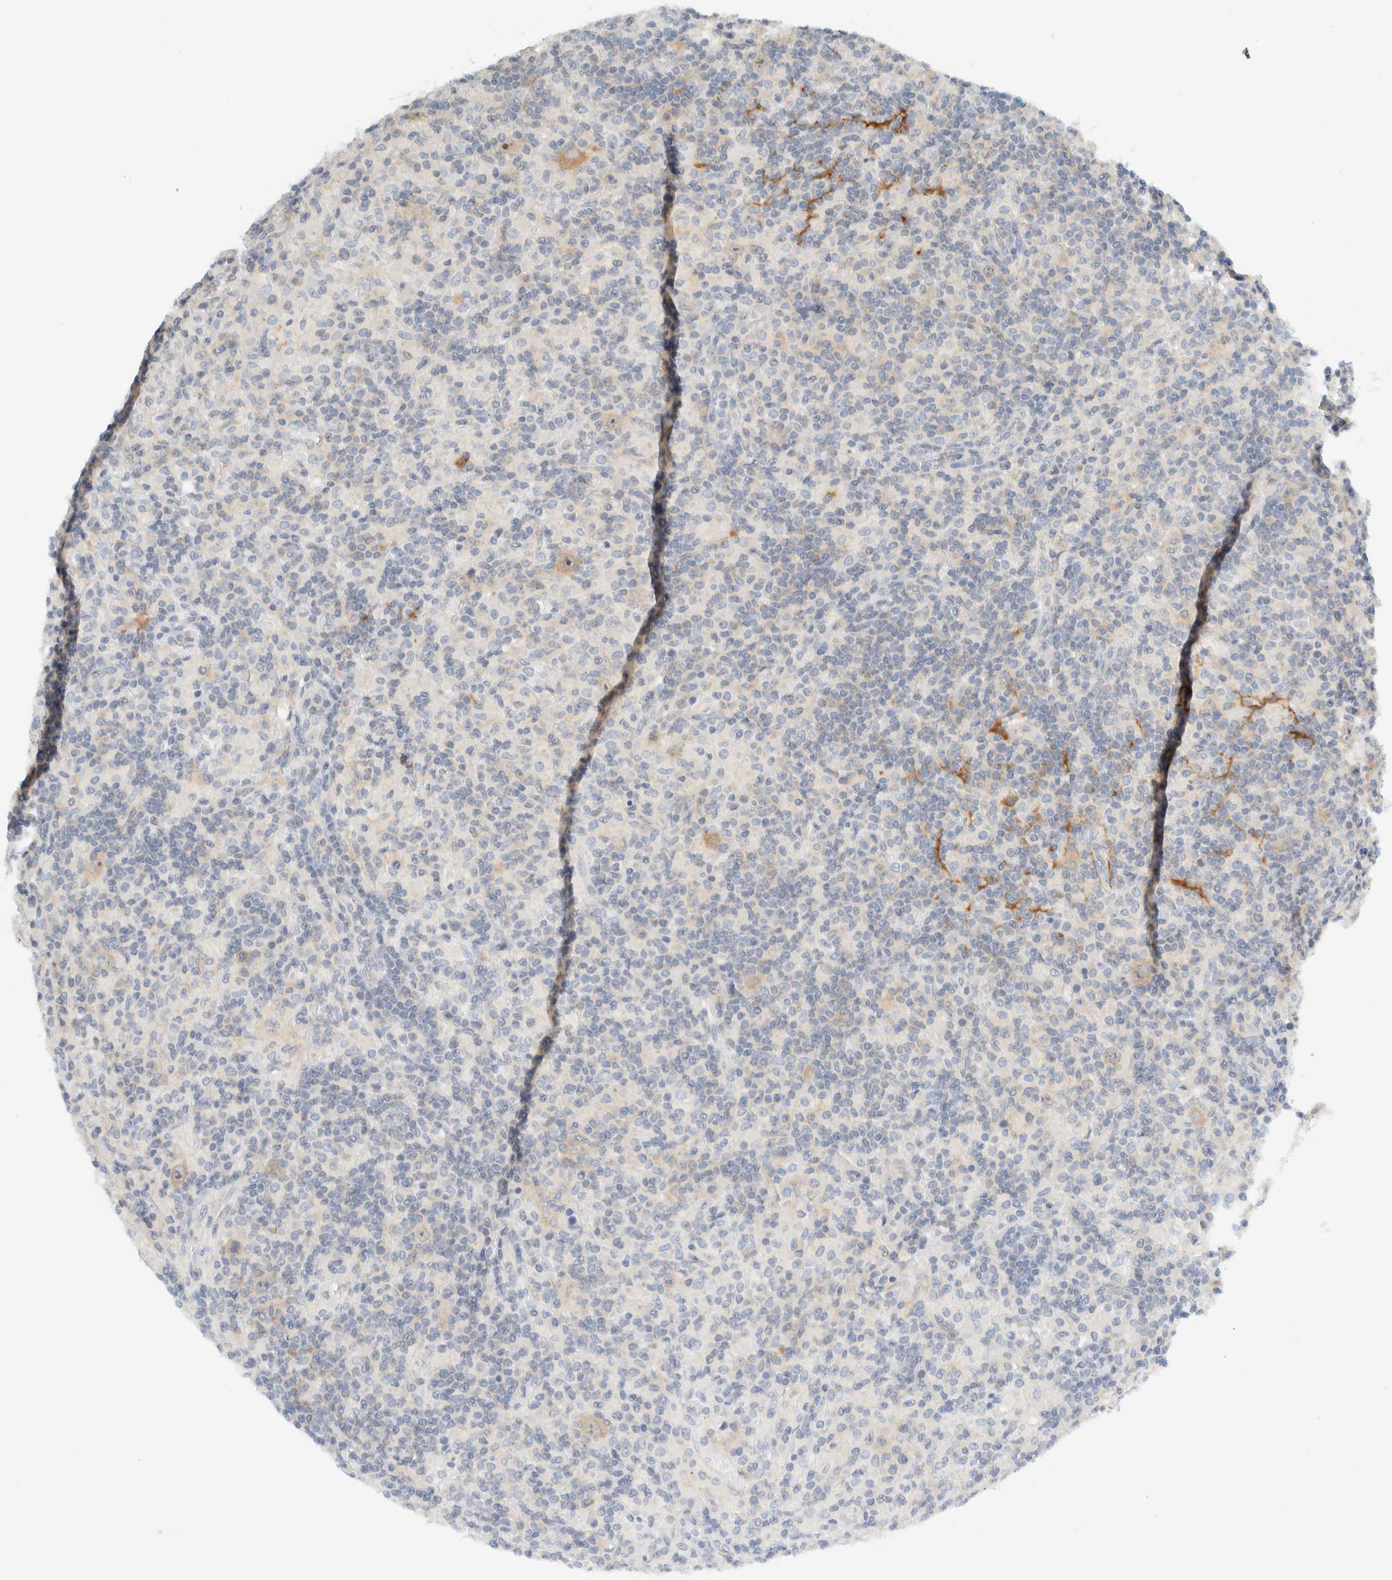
{"staining": {"intensity": "negative", "quantity": "none", "location": "none"}, "tissue": "lymphoma", "cell_type": "Tumor cells", "image_type": "cancer", "snomed": [{"axis": "morphology", "description": "Hodgkin's disease, NOS"}, {"axis": "topography", "description": "Lymph node"}], "caption": "The immunohistochemistry (IHC) micrograph has no significant expression in tumor cells of Hodgkin's disease tissue.", "gene": "NDE1", "patient": {"sex": "male", "age": 70}}